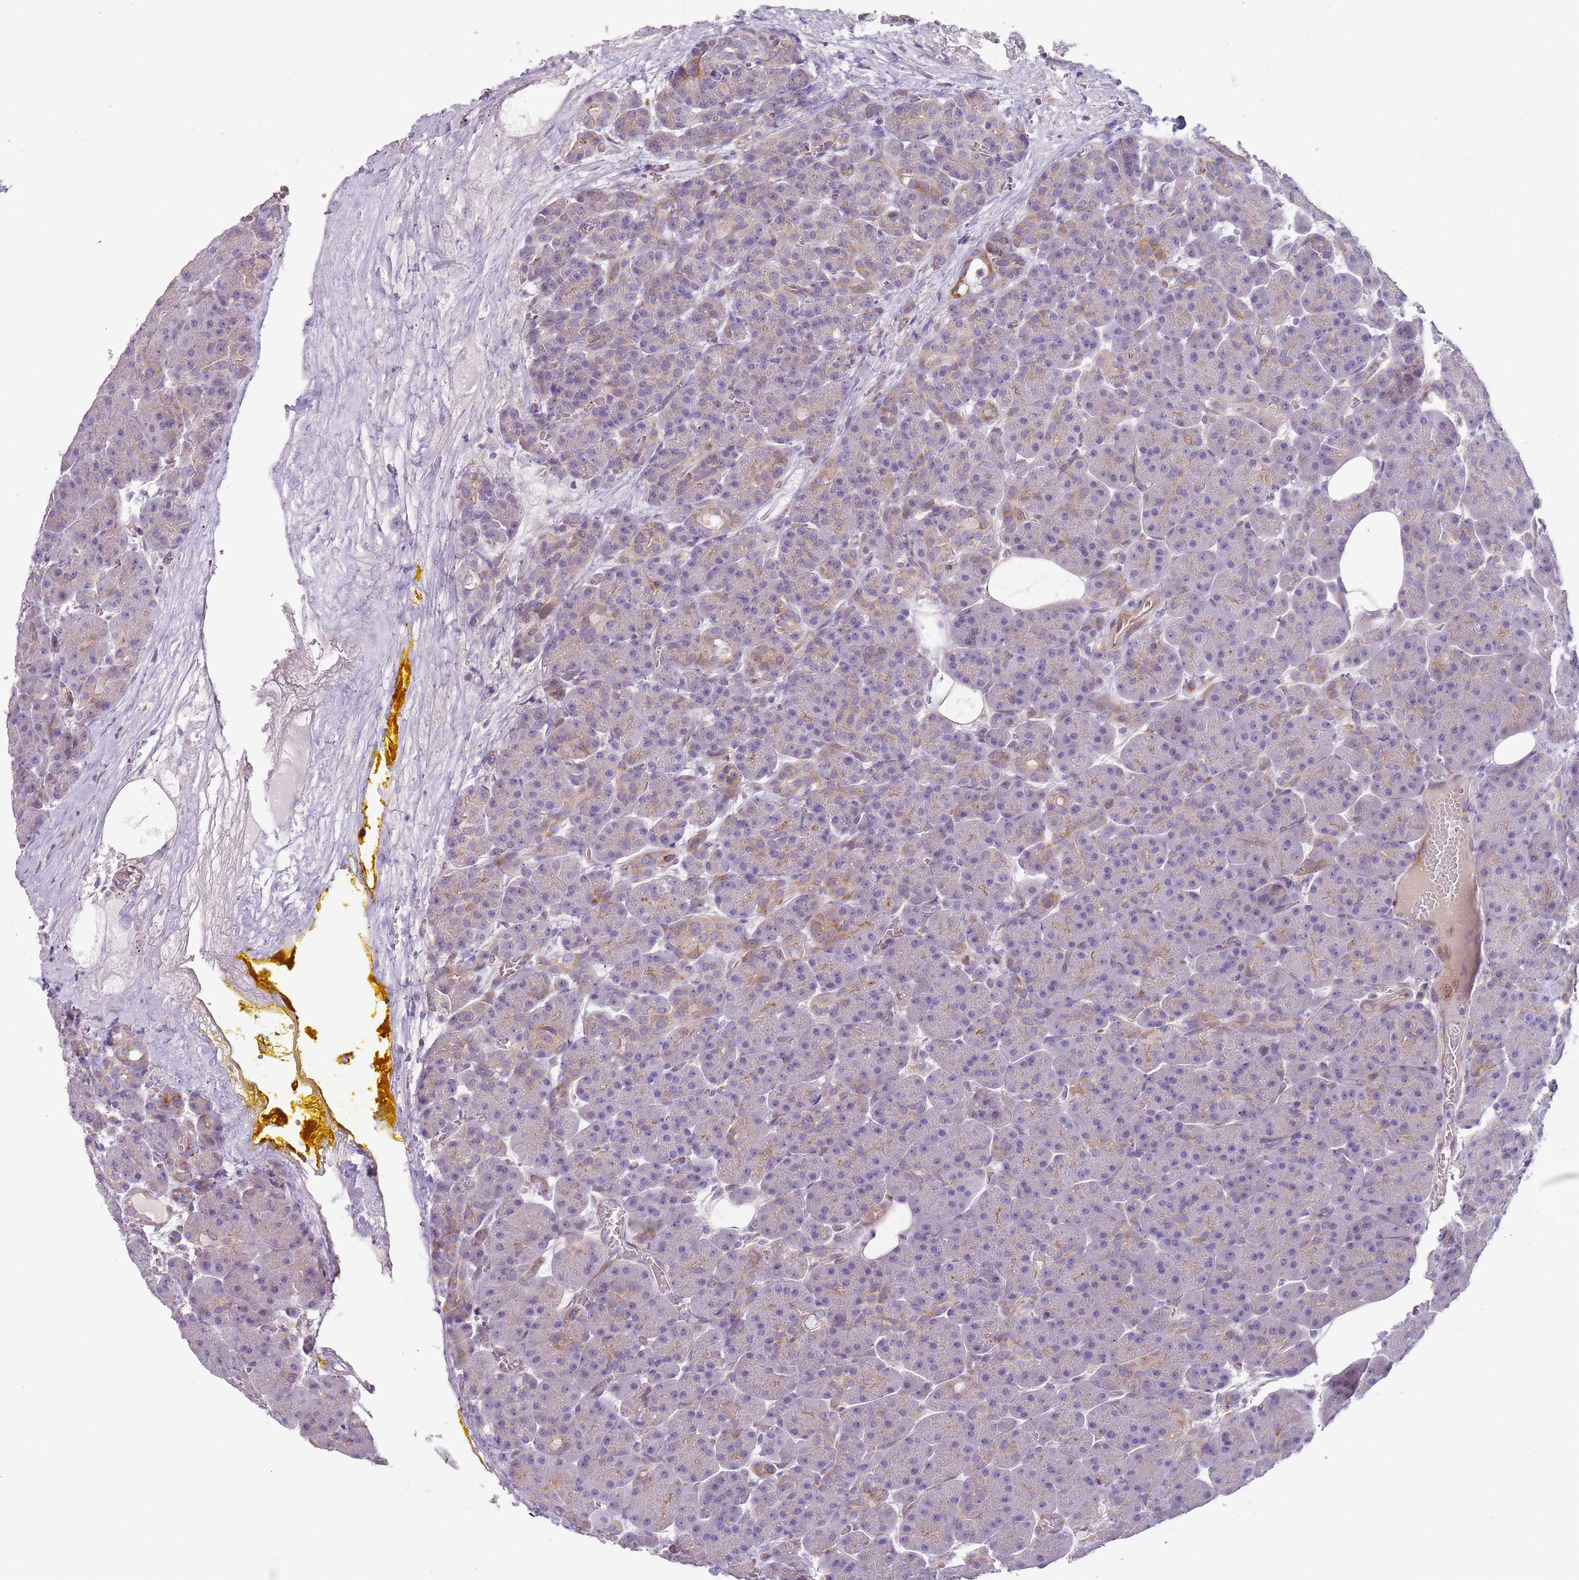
{"staining": {"intensity": "weak", "quantity": "<25%", "location": "cytoplasmic/membranous"}, "tissue": "pancreas", "cell_type": "Exocrine glandular cells", "image_type": "normal", "snomed": [{"axis": "morphology", "description": "Normal tissue, NOS"}, {"axis": "topography", "description": "Pancreas"}], "caption": "This is an IHC histopathology image of benign human pancreas. There is no positivity in exocrine glandular cells.", "gene": "ZNF583", "patient": {"sex": "male", "age": 63}}